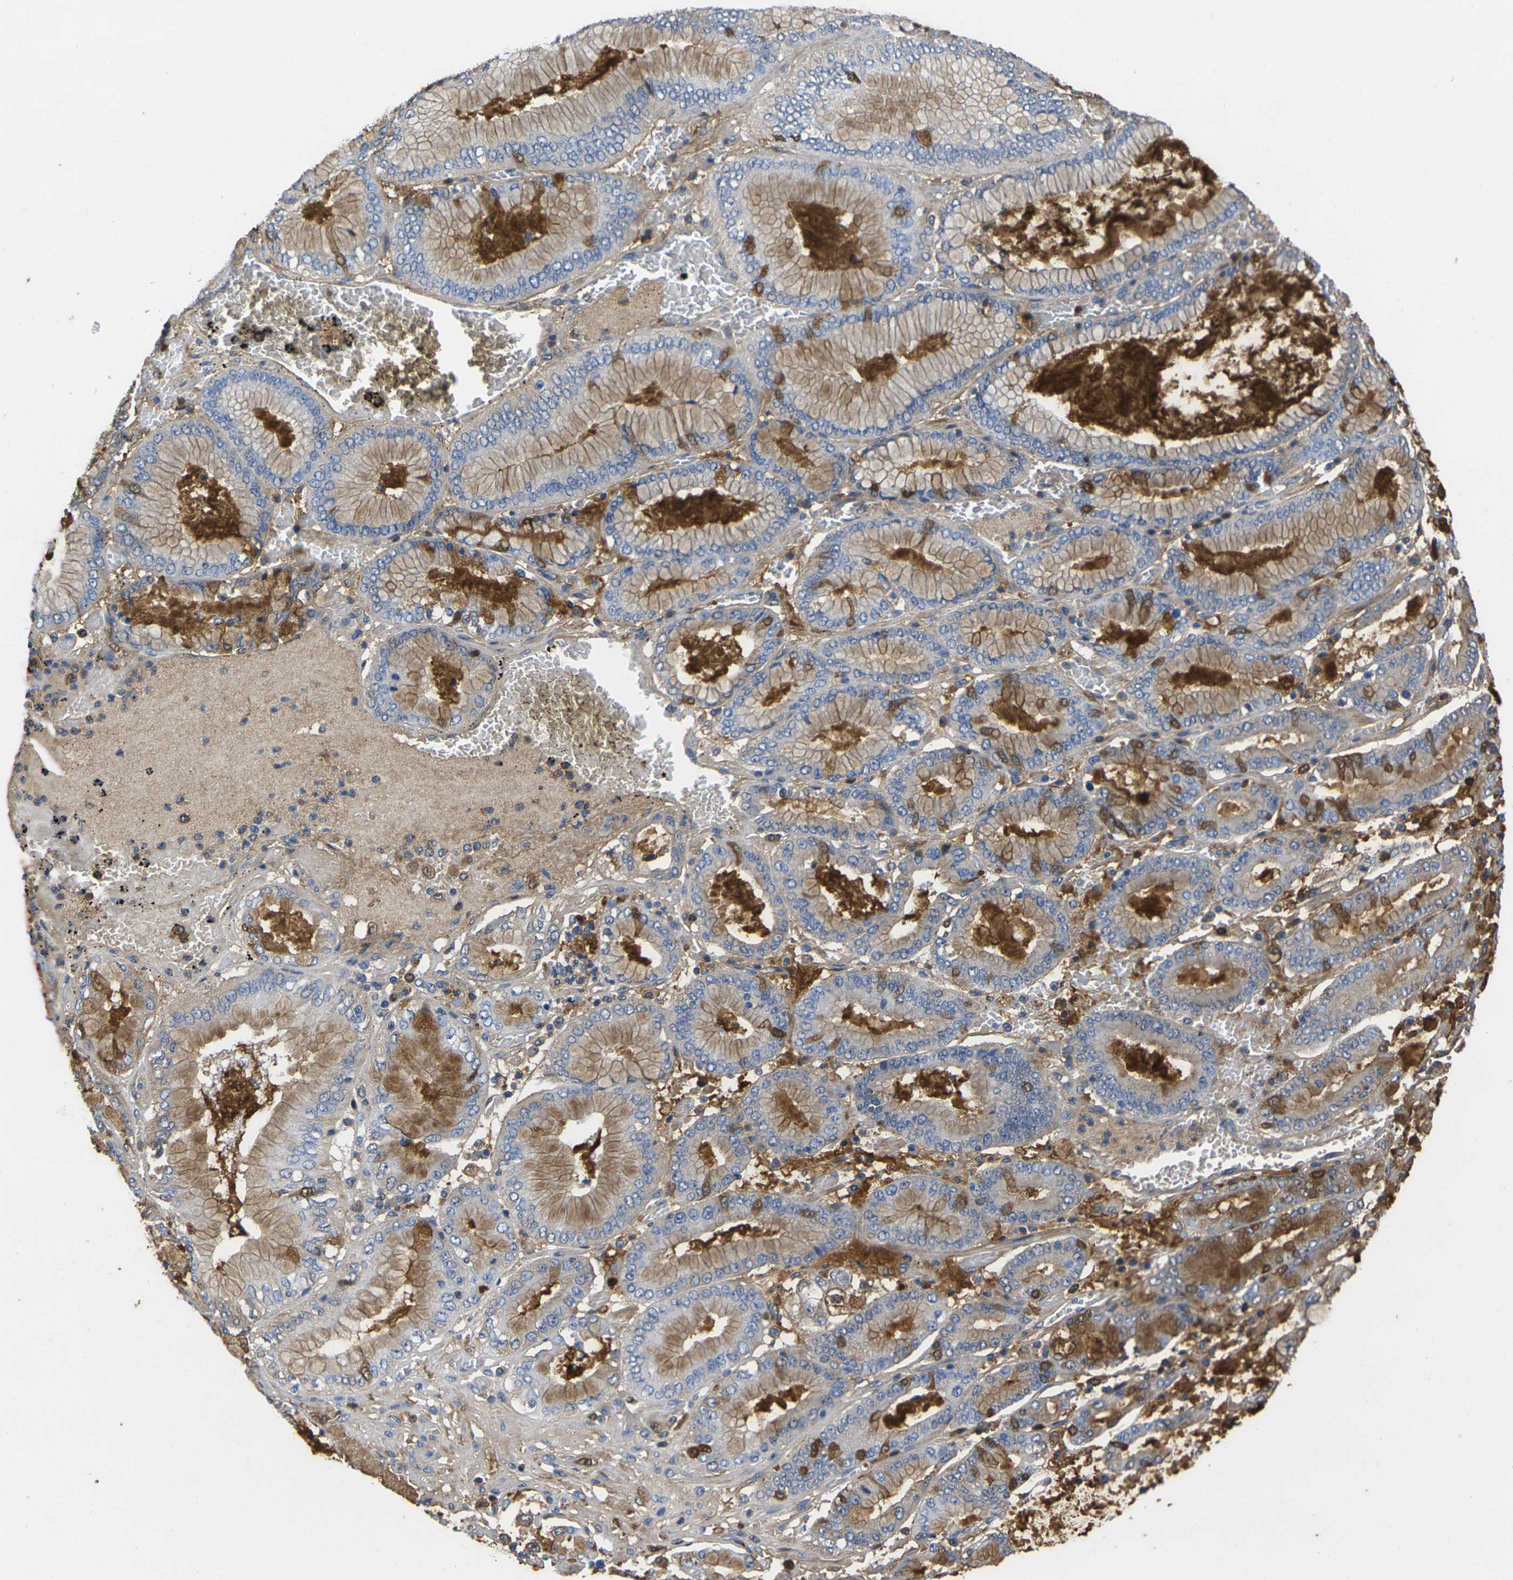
{"staining": {"intensity": "moderate", "quantity": ">75%", "location": "cytoplasmic/membranous"}, "tissue": "stomach cancer", "cell_type": "Tumor cells", "image_type": "cancer", "snomed": [{"axis": "morphology", "description": "Normal tissue, NOS"}, {"axis": "morphology", "description": "Adenocarcinoma, NOS"}, {"axis": "topography", "description": "Stomach, upper"}, {"axis": "topography", "description": "Stomach"}], "caption": "Stomach adenocarcinoma stained with a brown dye reveals moderate cytoplasmic/membranous positive expression in about >75% of tumor cells.", "gene": "GREM2", "patient": {"sex": "male", "age": 76}}